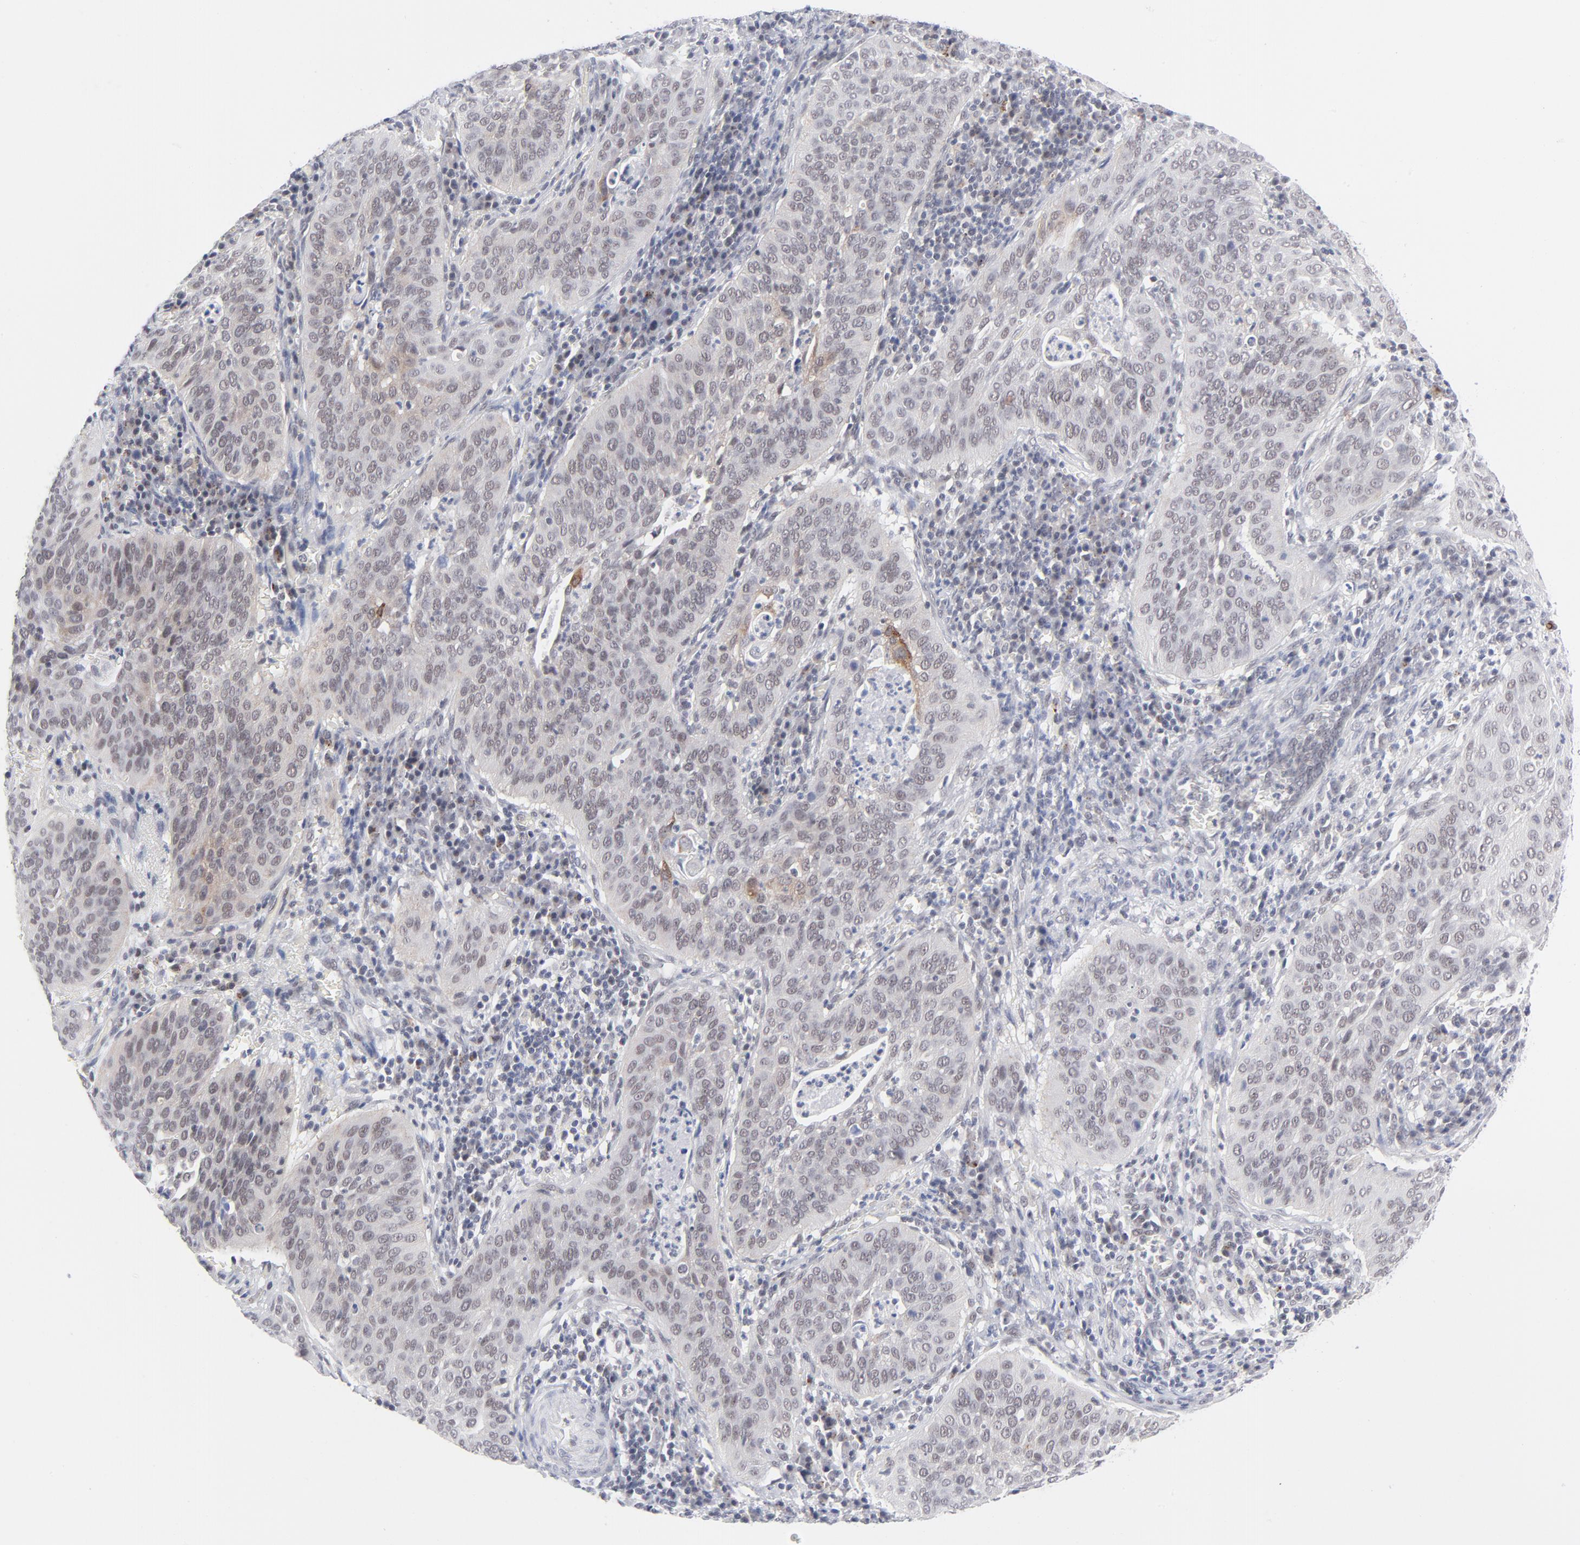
{"staining": {"intensity": "weak", "quantity": "25%-75%", "location": "cytoplasmic/membranous,nuclear"}, "tissue": "cervical cancer", "cell_type": "Tumor cells", "image_type": "cancer", "snomed": [{"axis": "morphology", "description": "Squamous cell carcinoma, NOS"}, {"axis": "topography", "description": "Cervix"}], "caption": "A low amount of weak cytoplasmic/membranous and nuclear positivity is present in approximately 25%-75% of tumor cells in cervical cancer (squamous cell carcinoma) tissue. Using DAB (brown) and hematoxylin (blue) stains, captured at high magnification using brightfield microscopy.", "gene": "BAP1", "patient": {"sex": "female", "age": 39}}